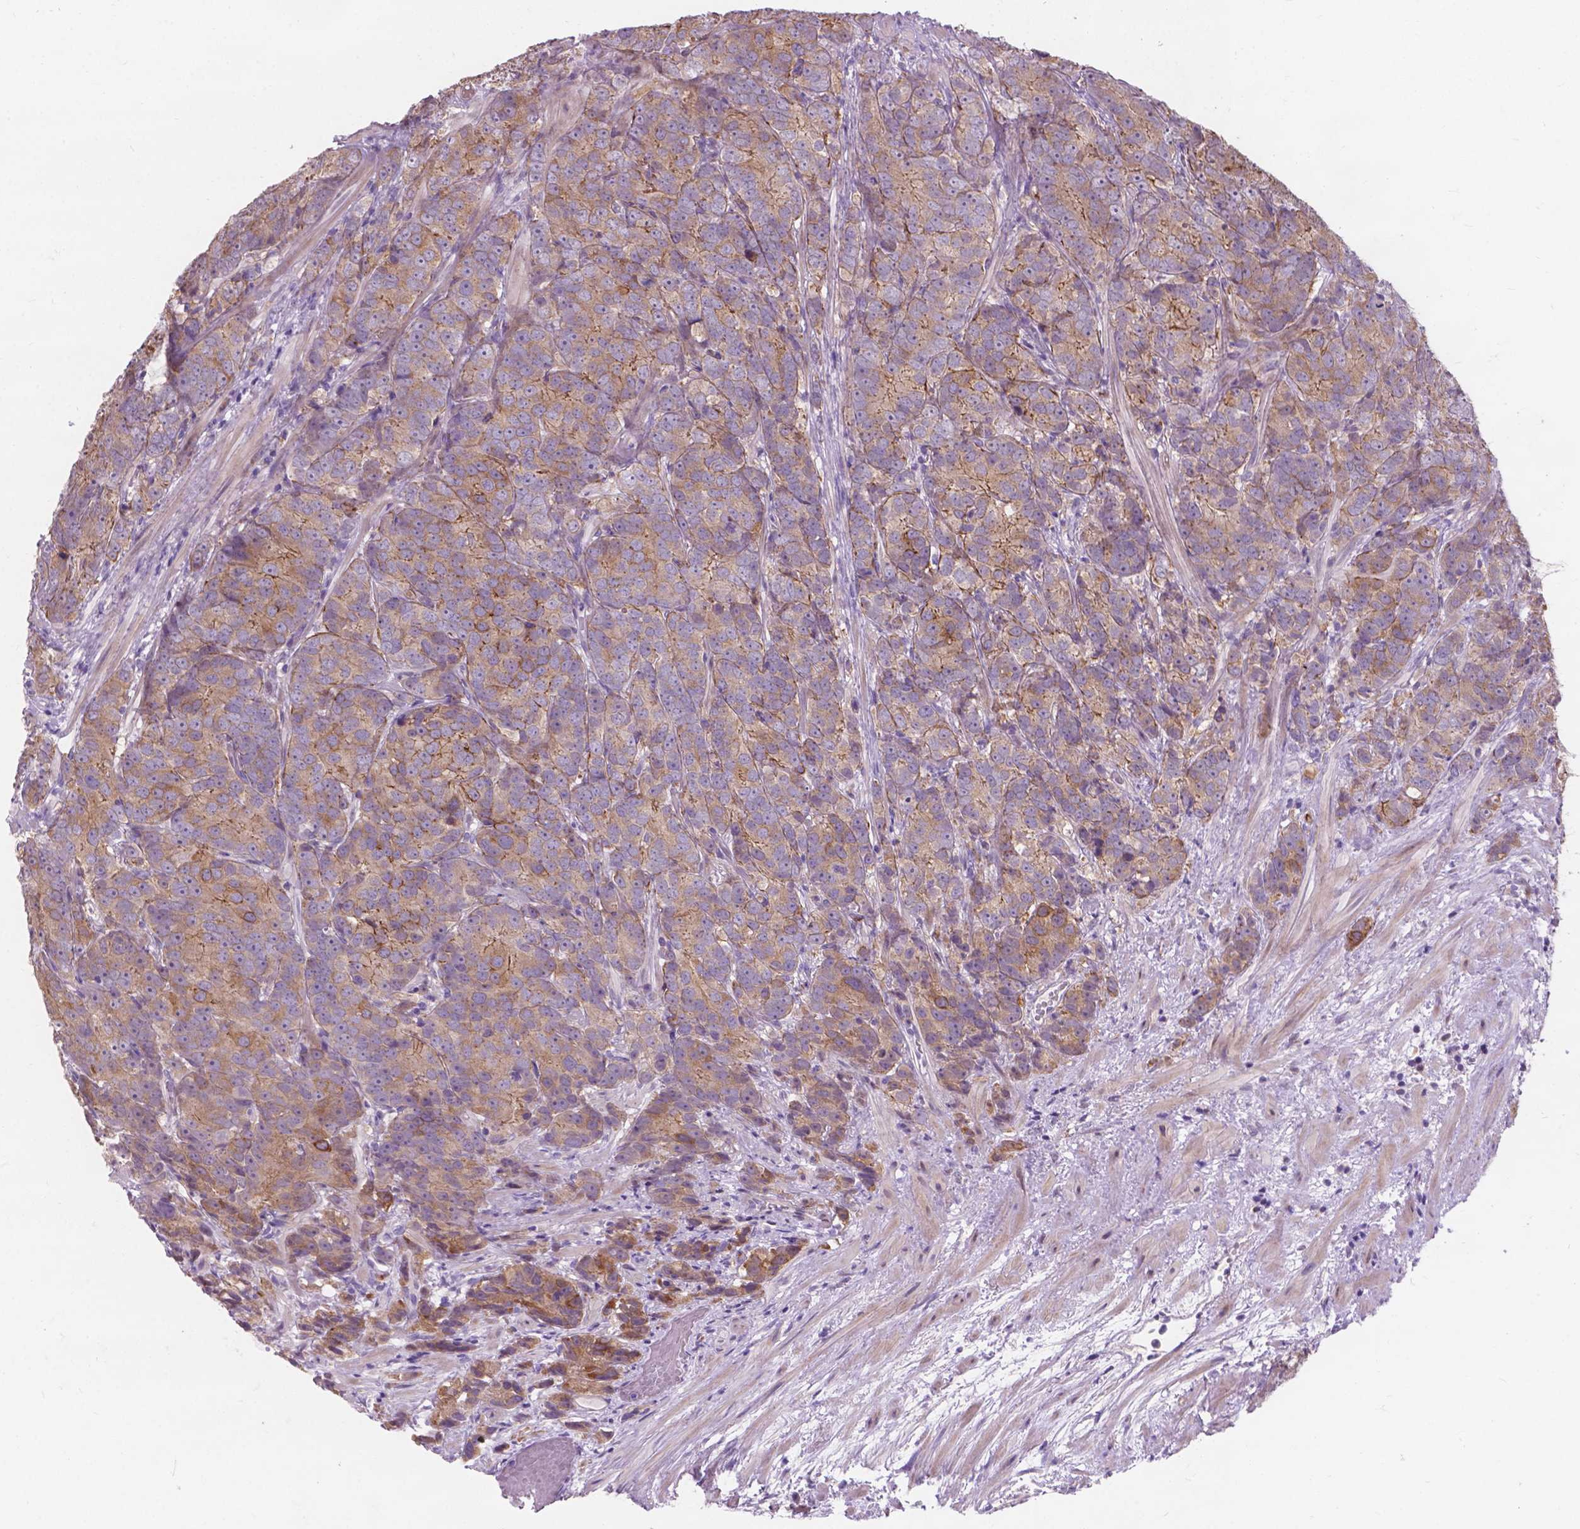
{"staining": {"intensity": "moderate", "quantity": "<25%", "location": "cytoplasmic/membranous"}, "tissue": "prostate cancer", "cell_type": "Tumor cells", "image_type": "cancer", "snomed": [{"axis": "morphology", "description": "Adenocarcinoma, High grade"}, {"axis": "topography", "description": "Prostate"}], "caption": "There is low levels of moderate cytoplasmic/membranous positivity in tumor cells of prostate cancer, as demonstrated by immunohistochemical staining (brown color).", "gene": "MYH14", "patient": {"sex": "male", "age": 90}}